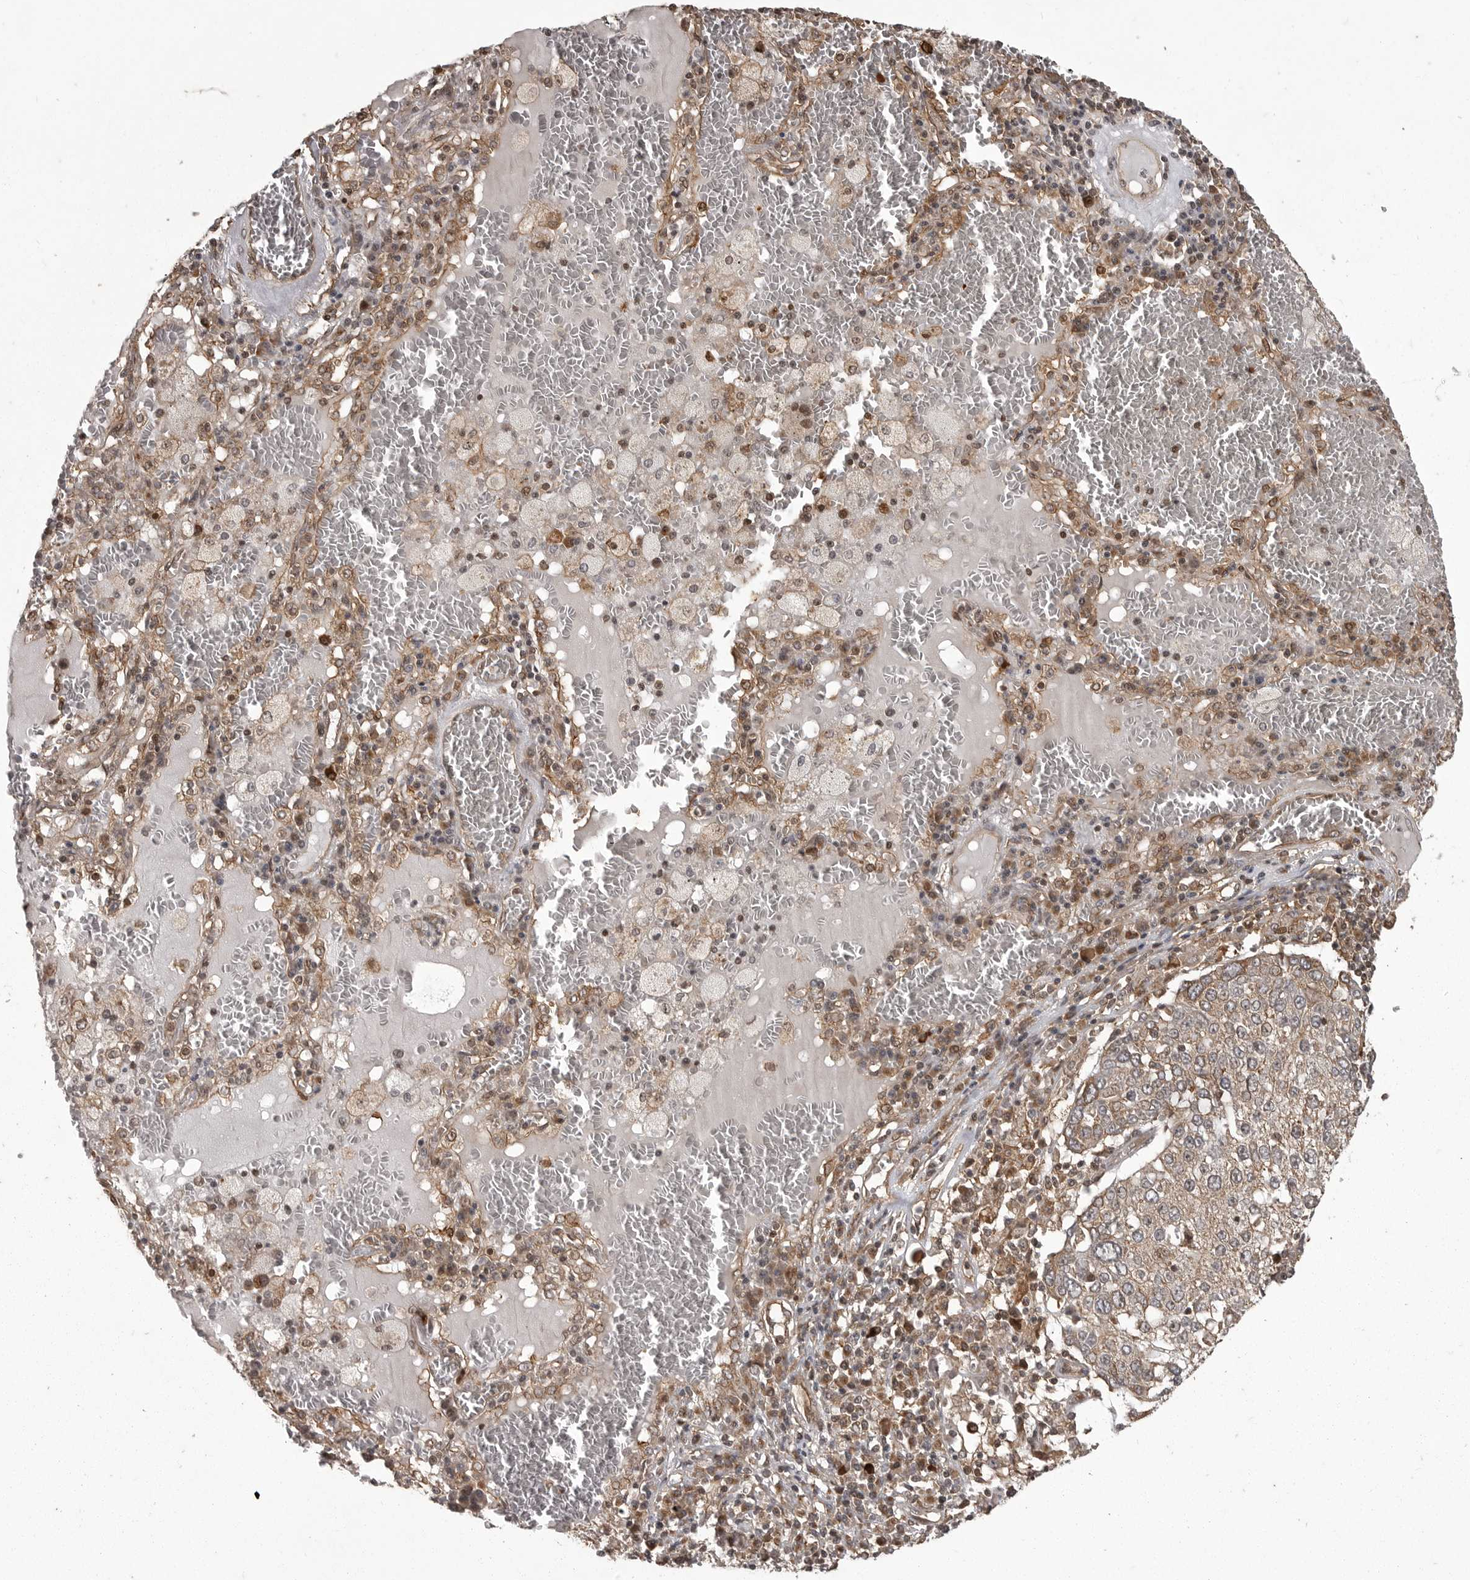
{"staining": {"intensity": "weak", "quantity": ">75%", "location": "cytoplasmic/membranous"}, "tissue": "lung cancer", "cell_type": "Tumor cells", "image_type": "cancer", "snomed": [{"axis": "morphology", "description": "Squamous cell carcinoma, NOS"}, {"axis": "topography", "description": "Lung"}], "caption": "Human squamous cell carcinoma (lung) stained with a protein marker exhibits weak staining in tumor cells.", "gene": "DNAJC8", "patient": {"sex": "male", "age": 65}}